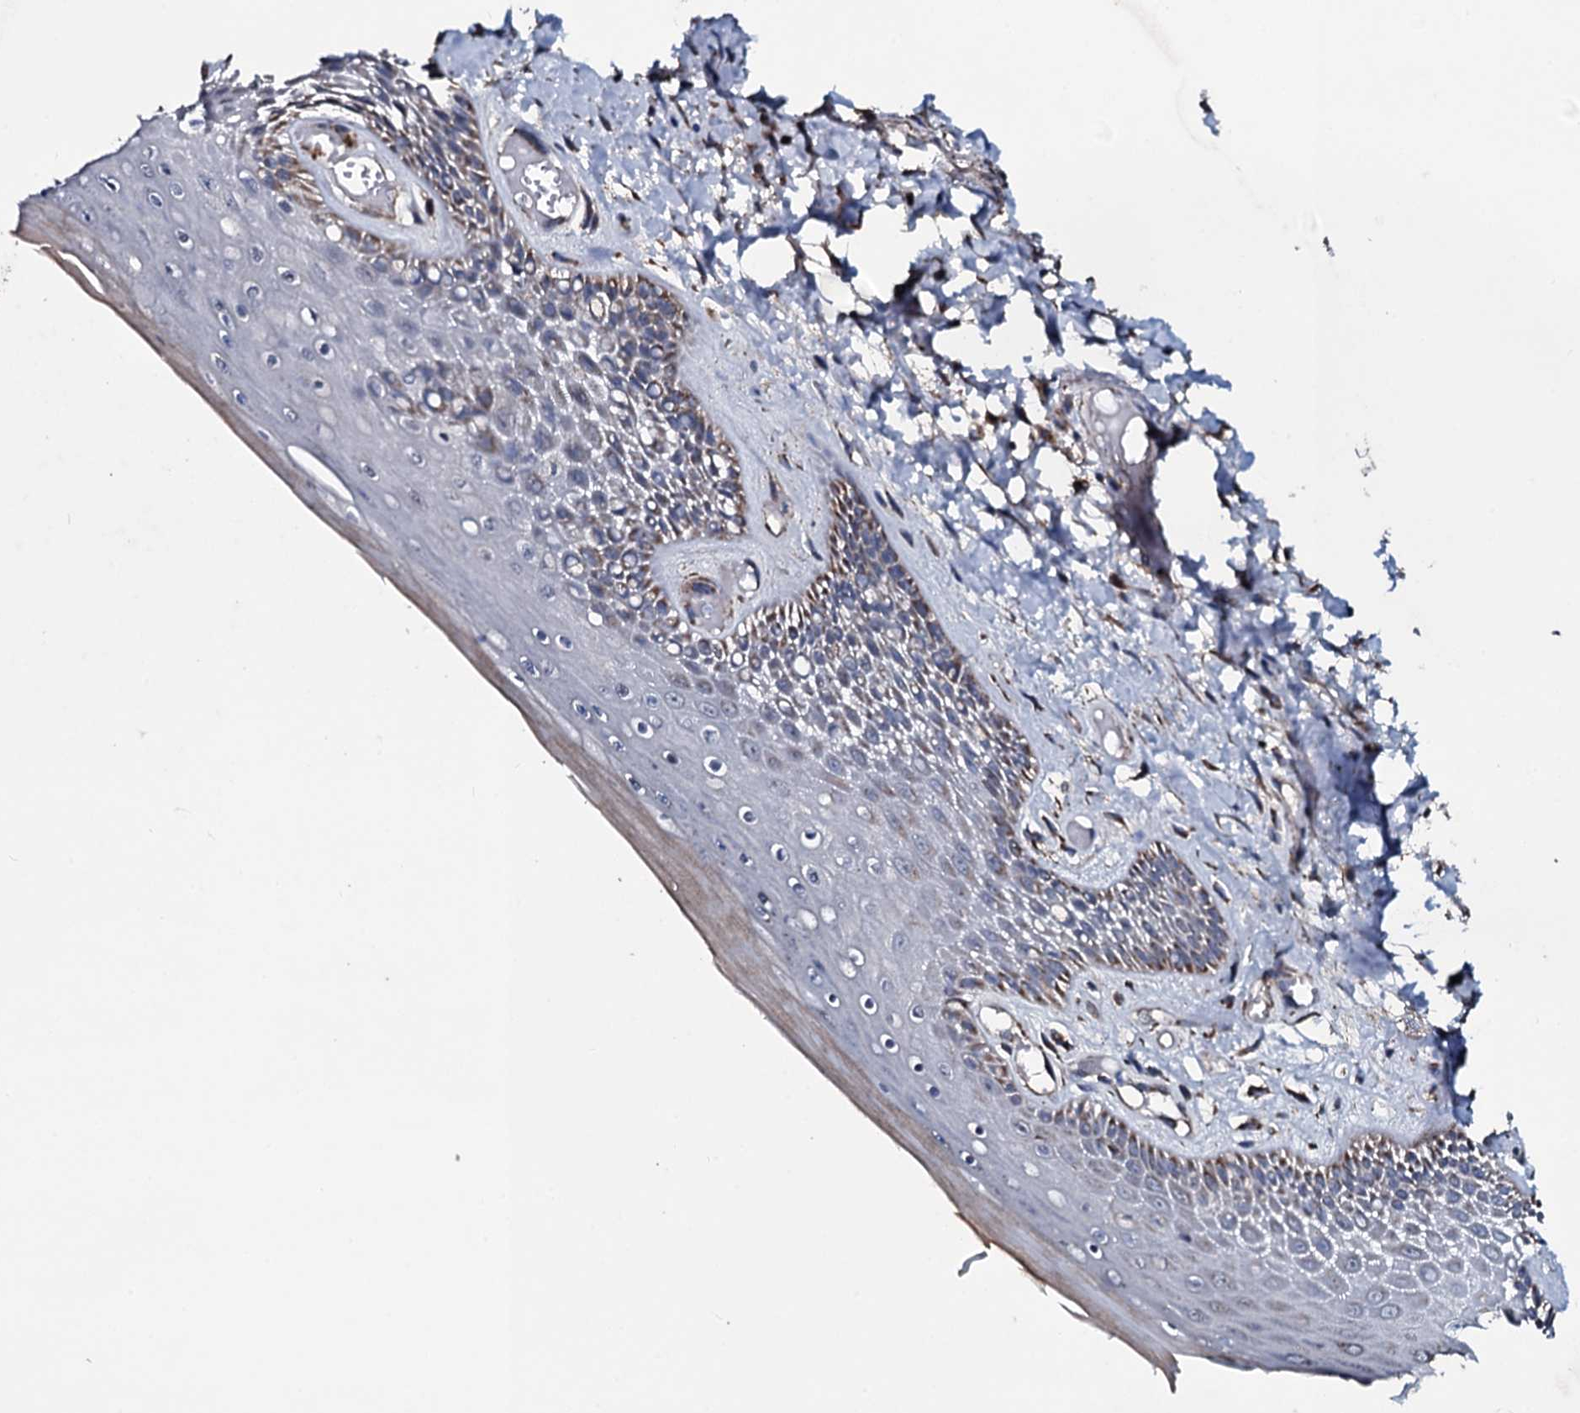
{"staining": {"intensity": "moderate", "quantity": "<25%", "location": "cytoplasmic/membranous"}, "tissue": "skin", "cell_type": "Epidermal cells", "image_type": "normal", "snomed": [{"axis": "morphology", "description": "Normal tissue, NOS"}, {"axis": "topography", "description": "Anal"}], "caption": "A histopathology image of skin stained for a protein reveals moderate cytoplasmic/membranous brown staining in epidermal cells.", "gene": "DYNC2I2", "patient": {"sex": "male", "age": 78}}